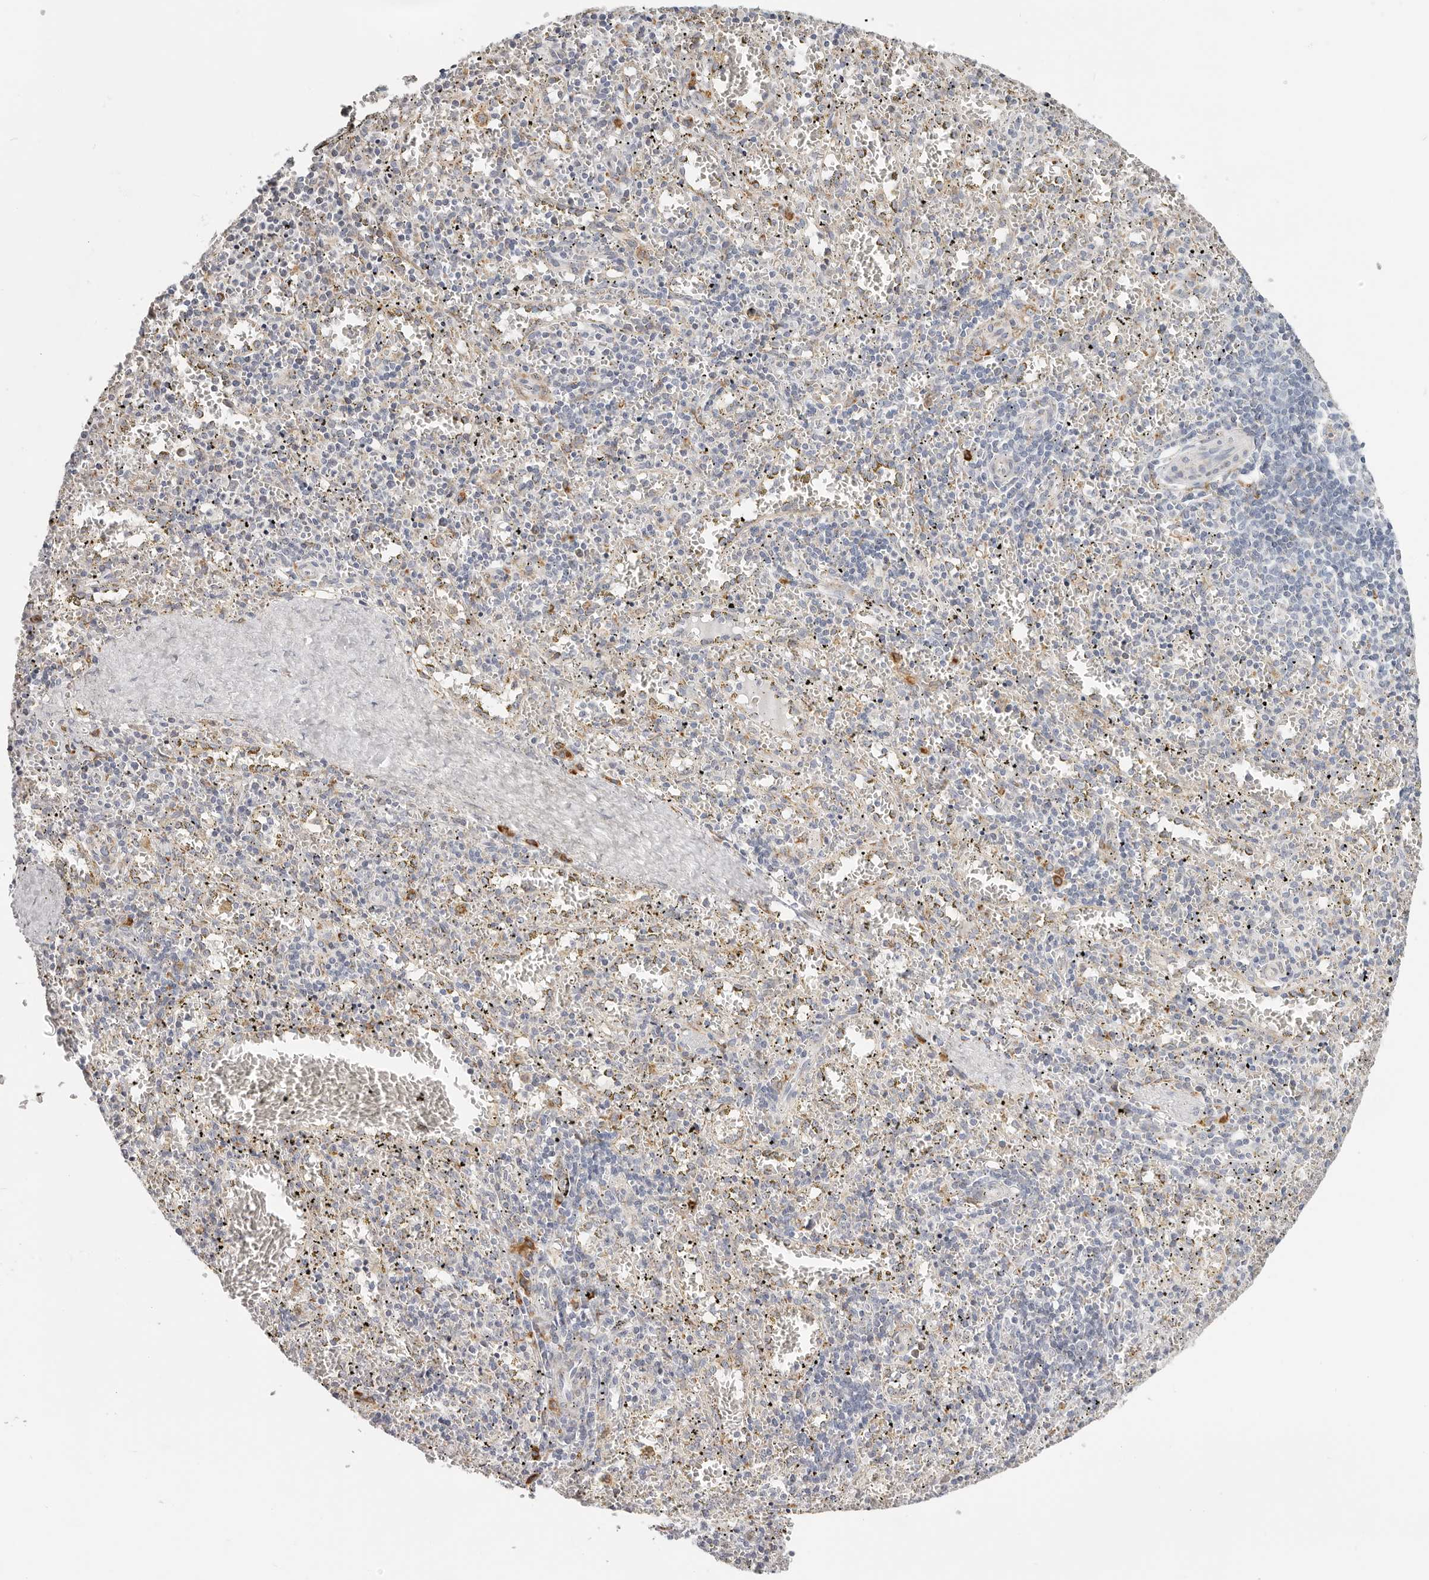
{"staining": {"intensity": "moderate", "quantity": "<25%", "location": "cytoplasmic/membranous"}, "tissue": "spleen", "cell_type": "Cells in red pulp", "image_type": "normal", "snomed": [{"axis": "morphology", "description": "Normal tissue, NOS"}, {"axis": "topography", "description": "Spleen"}], "caption": "Brown immunohistochemical staining in benign spleen displays moderate cytoplasmic/membranous expression in about <25% of cells in red pulp.", "gene": "IL32", "patient": {"sex": "male", "age": 11}}